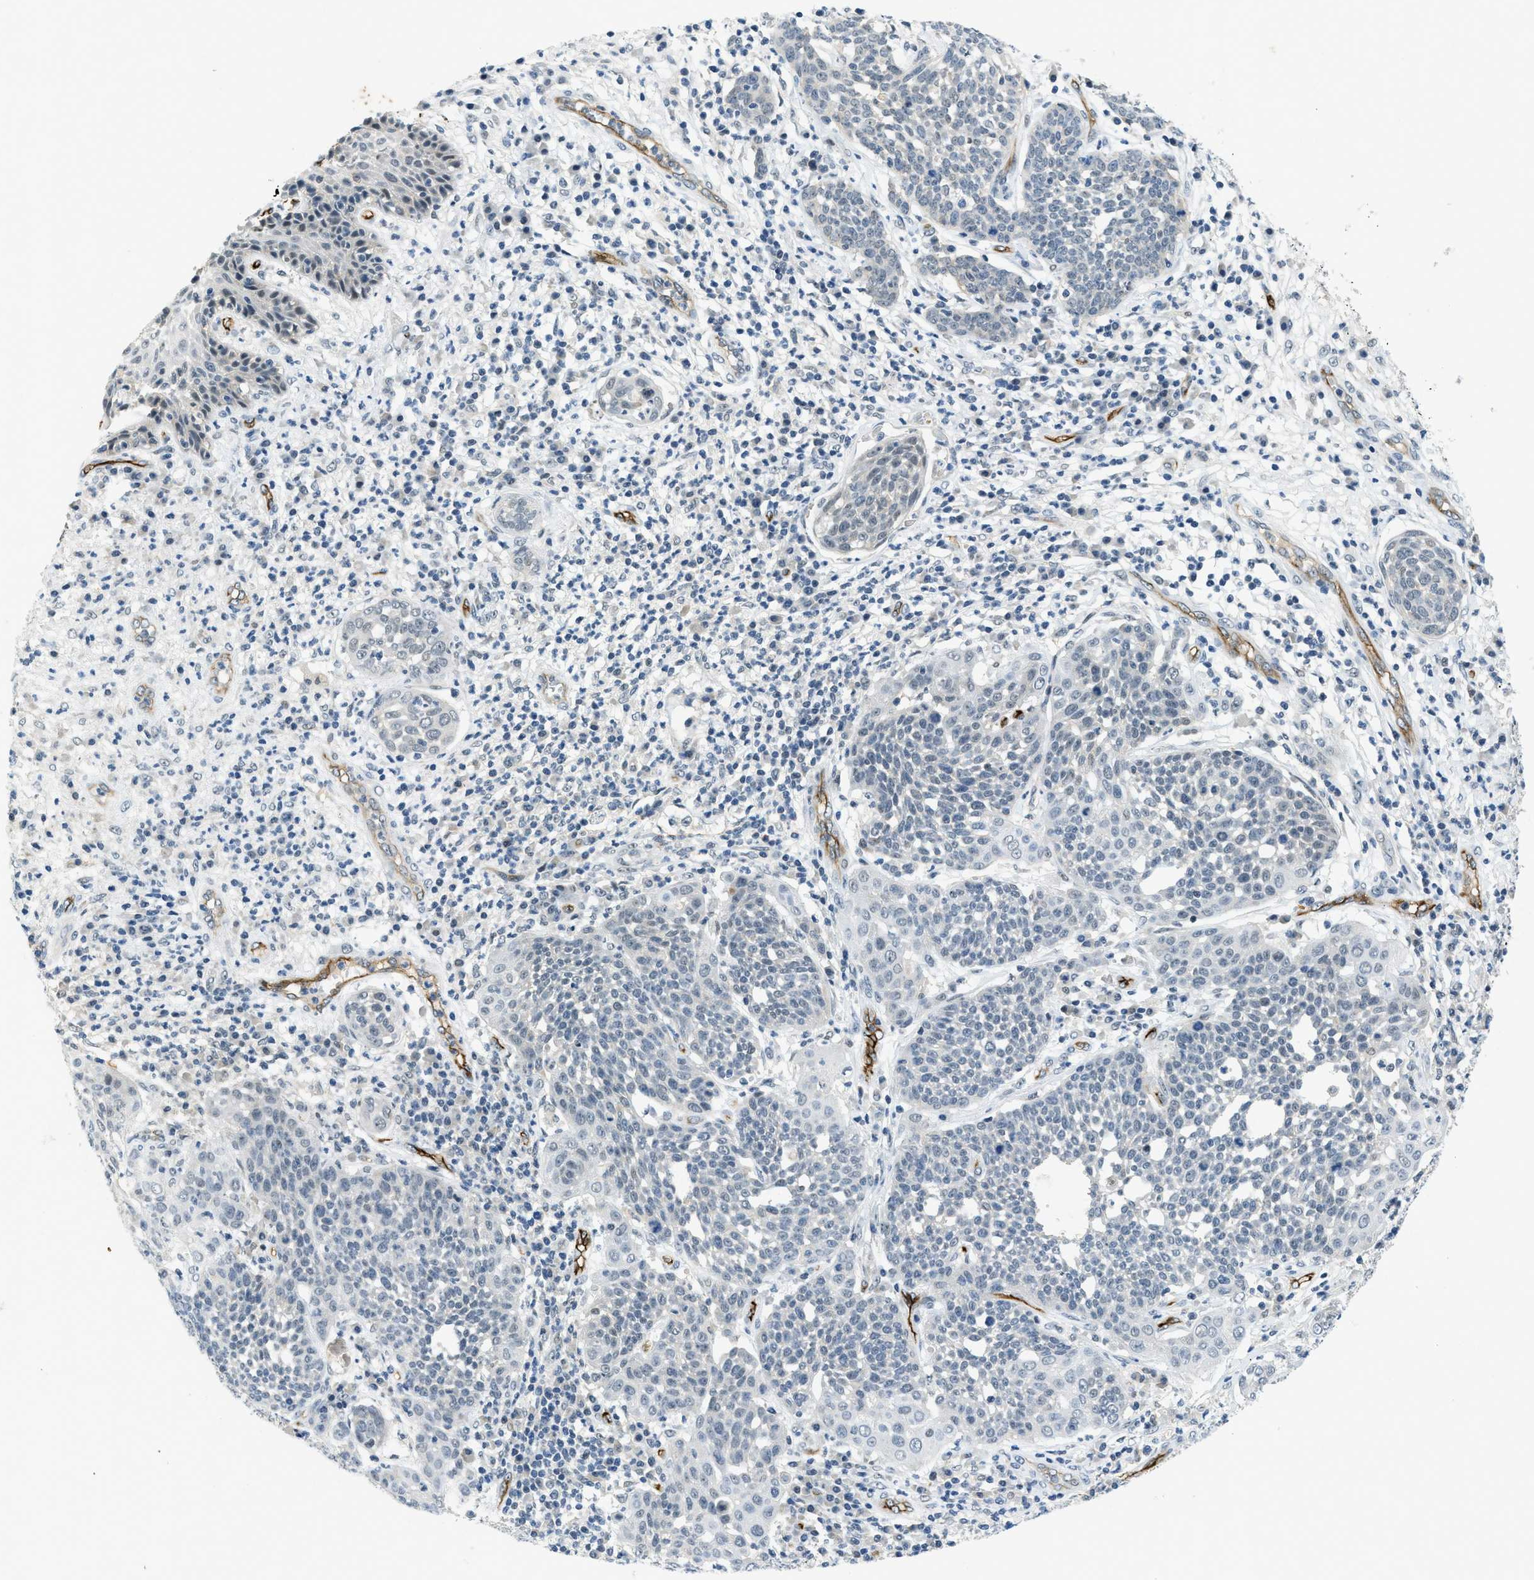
{"staining": {"intensity": "negative", "quantity": "none", "location": "none"}, "tissue": "cervical cancer", "cell_type": "Tumor cells", "image_type": "cancer", "snomed": [{"axis": "morphology", "description": "Squamous cell carcinoma, NOS"}, {"axis": "topography", "description": "Cervix"}], "caption": "High power microscopy micrograph of an immunohistochemistry (IHC) micrograph of squamous cell carcinoma (cervical), revealing no significant positivity in tumor cells.", "gene": "SLCO2A1", "patient": {"sex": "female", "age": 34}}